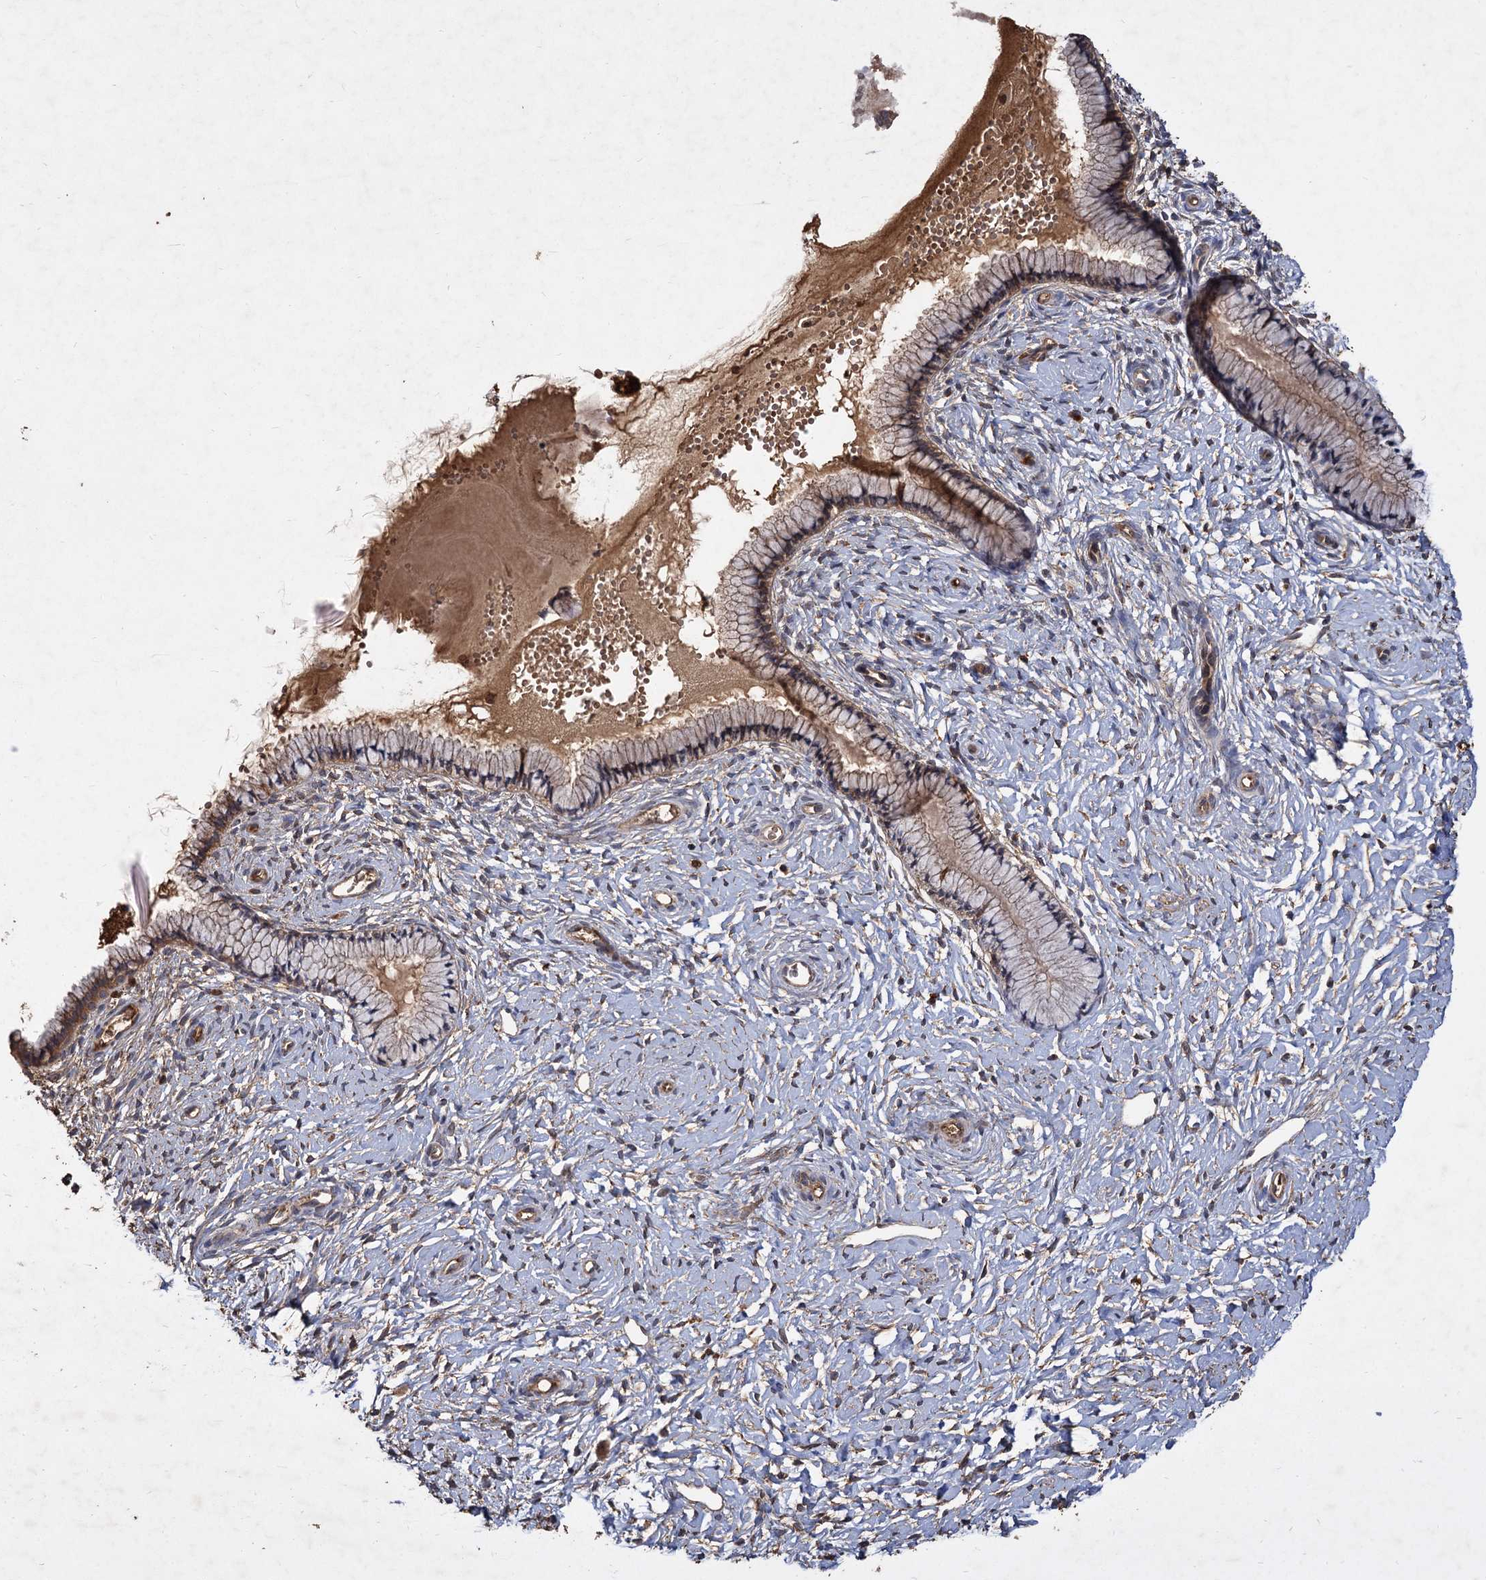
{"staining": {"intensity": "weak", "quantity": "25%-75%", "location": "cytoplasmic/membranous"}, "tissue": "cervix", "cell_type": "Glandular cells", "image_type": "normal", "snomed": [{"axis": "morphology", "description": "Normal tissue, NOS"}, {"axis": "topography", "description": "Cervix"}], "caption": "Glandular cells show weak cytoplasmic/membranous staining in approximately 25%-75% of cells in benign cervix.", "gene": "GCLC", "patient": {"sex": "female", "age": 33}}